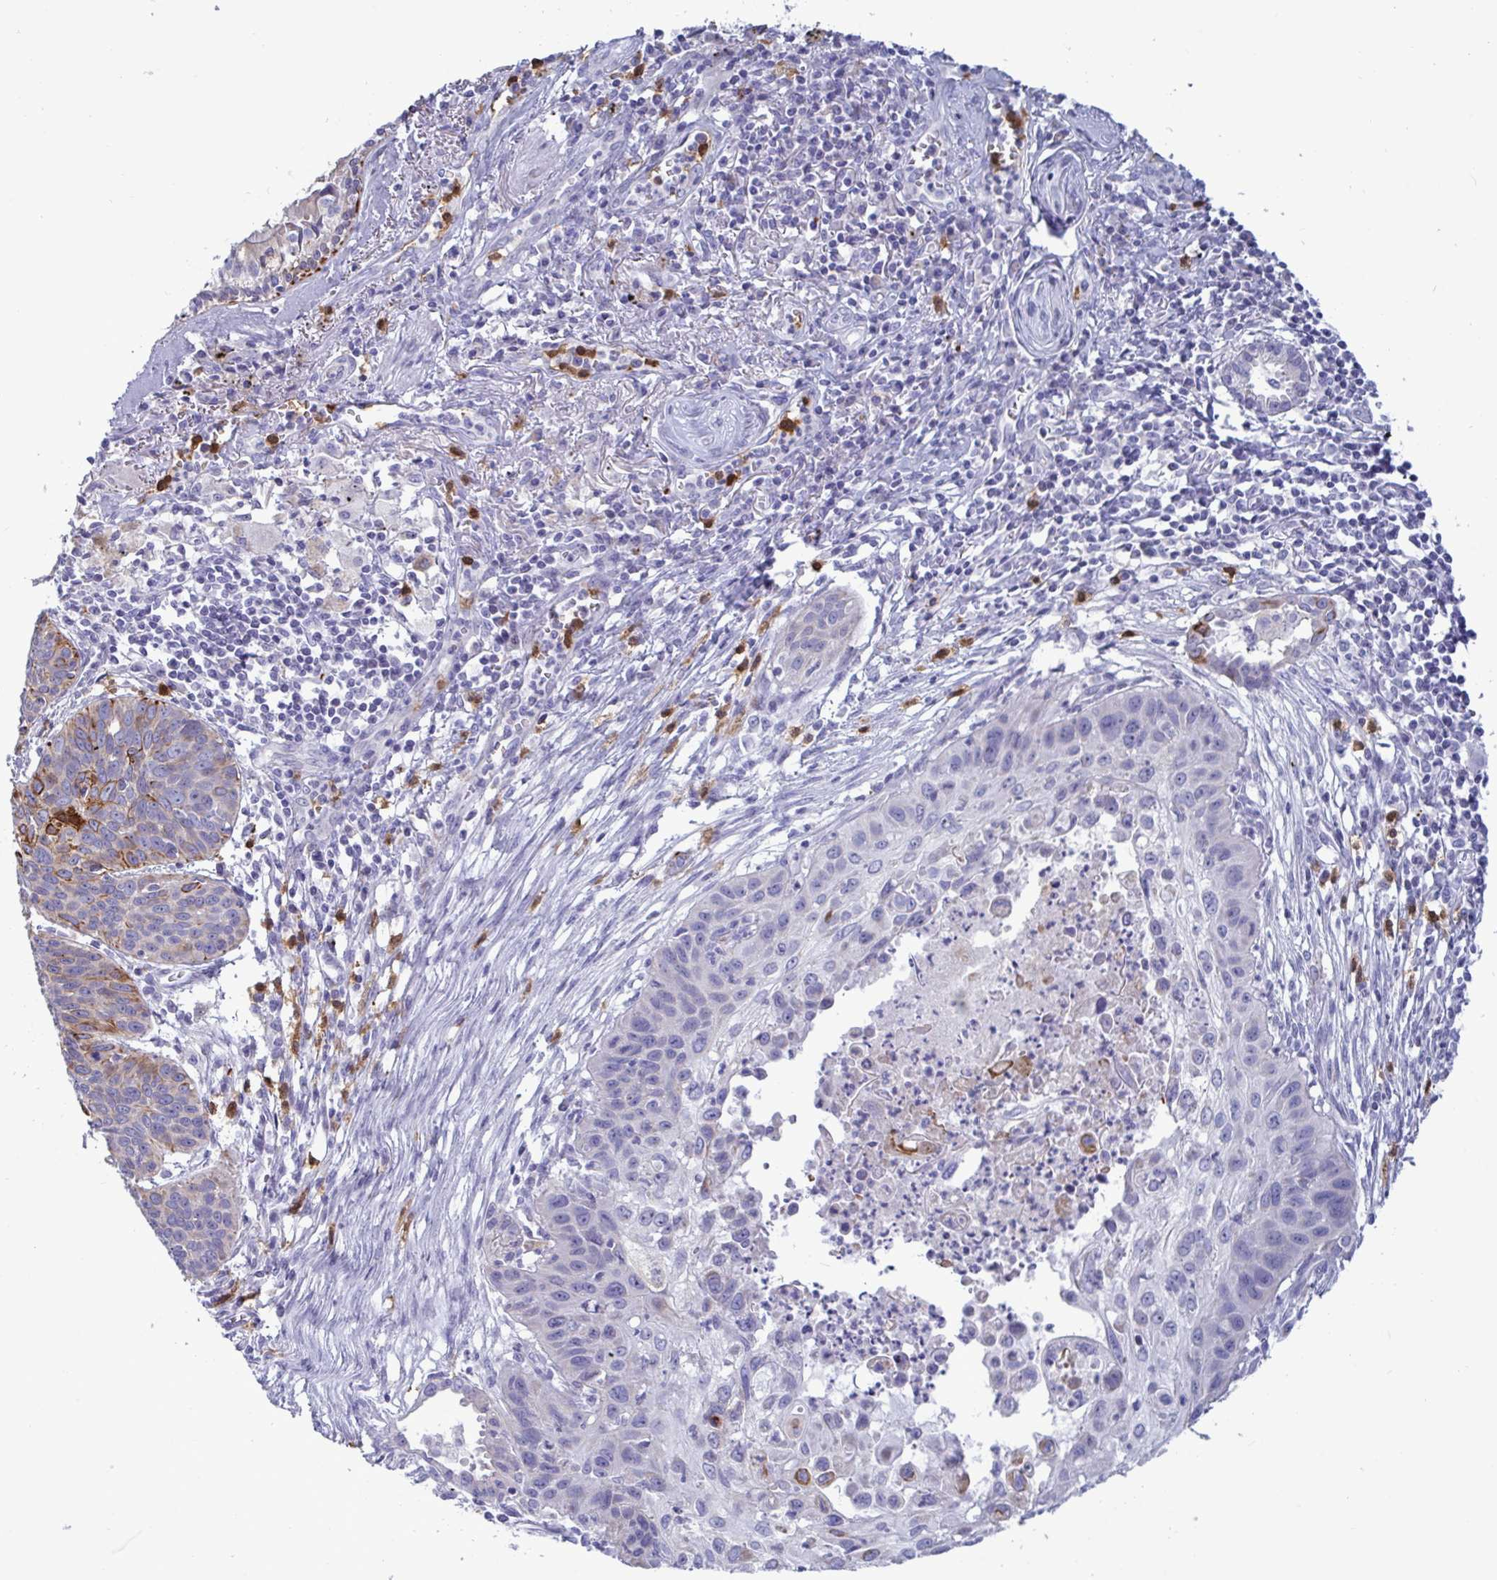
{"staining": {"intensity": "strong", "quantity": "<25%", "location": "cytoplasmic/membranous"}, "tissue": "lung cancer", "cell_type": "Tumor cells", "image_type": "cancer", "snomed": [{"axis": "morphology", "description": "Squamous cell carcinoma, NOS"}, {"axis": "topography", "description": "Lung"}], "caption": "Tumor cells demonstrate medium levels of strong cytoplasmic/membranous staining in approximately <25% of cells in human squamous cell carcinoma (lung).", "gene": "TAS2R38", "patient": {"sex": "male", "age": 71}}